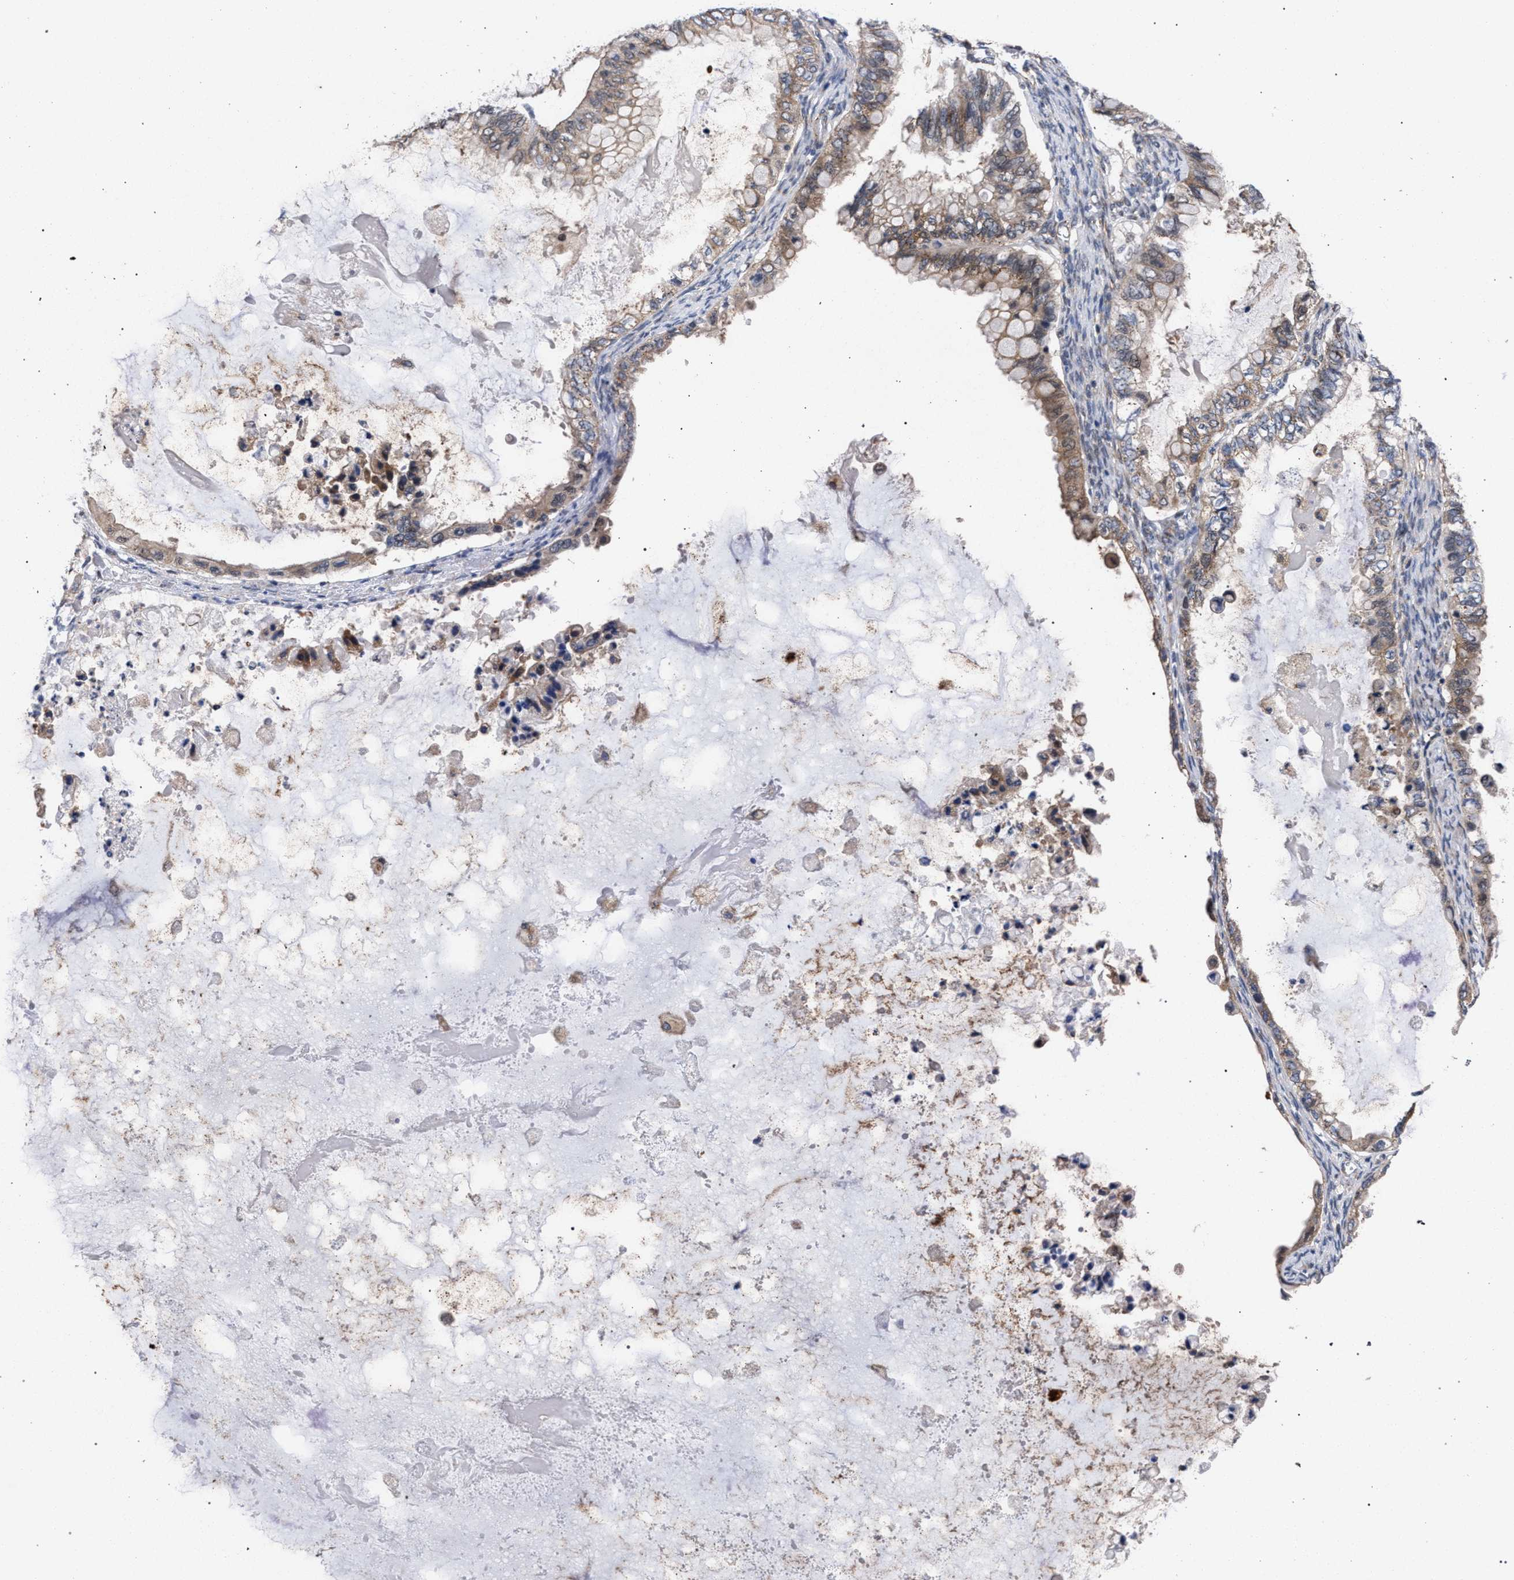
{"staining": {"intensity": "weak", "quantity": ">75%", "location": "cytoplasmic/membranous"}, "tissue": "ovarian cancer", "cell_type": "Tumor cells", "image_type": "cancer", "snomed": [{"axis": "morphology", "description": "Cystadenocarcinoma, mucinous, NOS"}, {"axis": "topography", "description": "Ovary"}], "caption": "DAB immunohistochemical staining of ovarian mucinous cystadenocarcinoma shows weak cytoplasmic/membranous protein positivity in approximately >75% of tumor cells. (DAB (3,3'-diaminobenzidine) IHC, brown staining for protein, blue staining for nuclei).", "gene": "GOLGA2", "patient": {"sex": "female", "age": 80}}